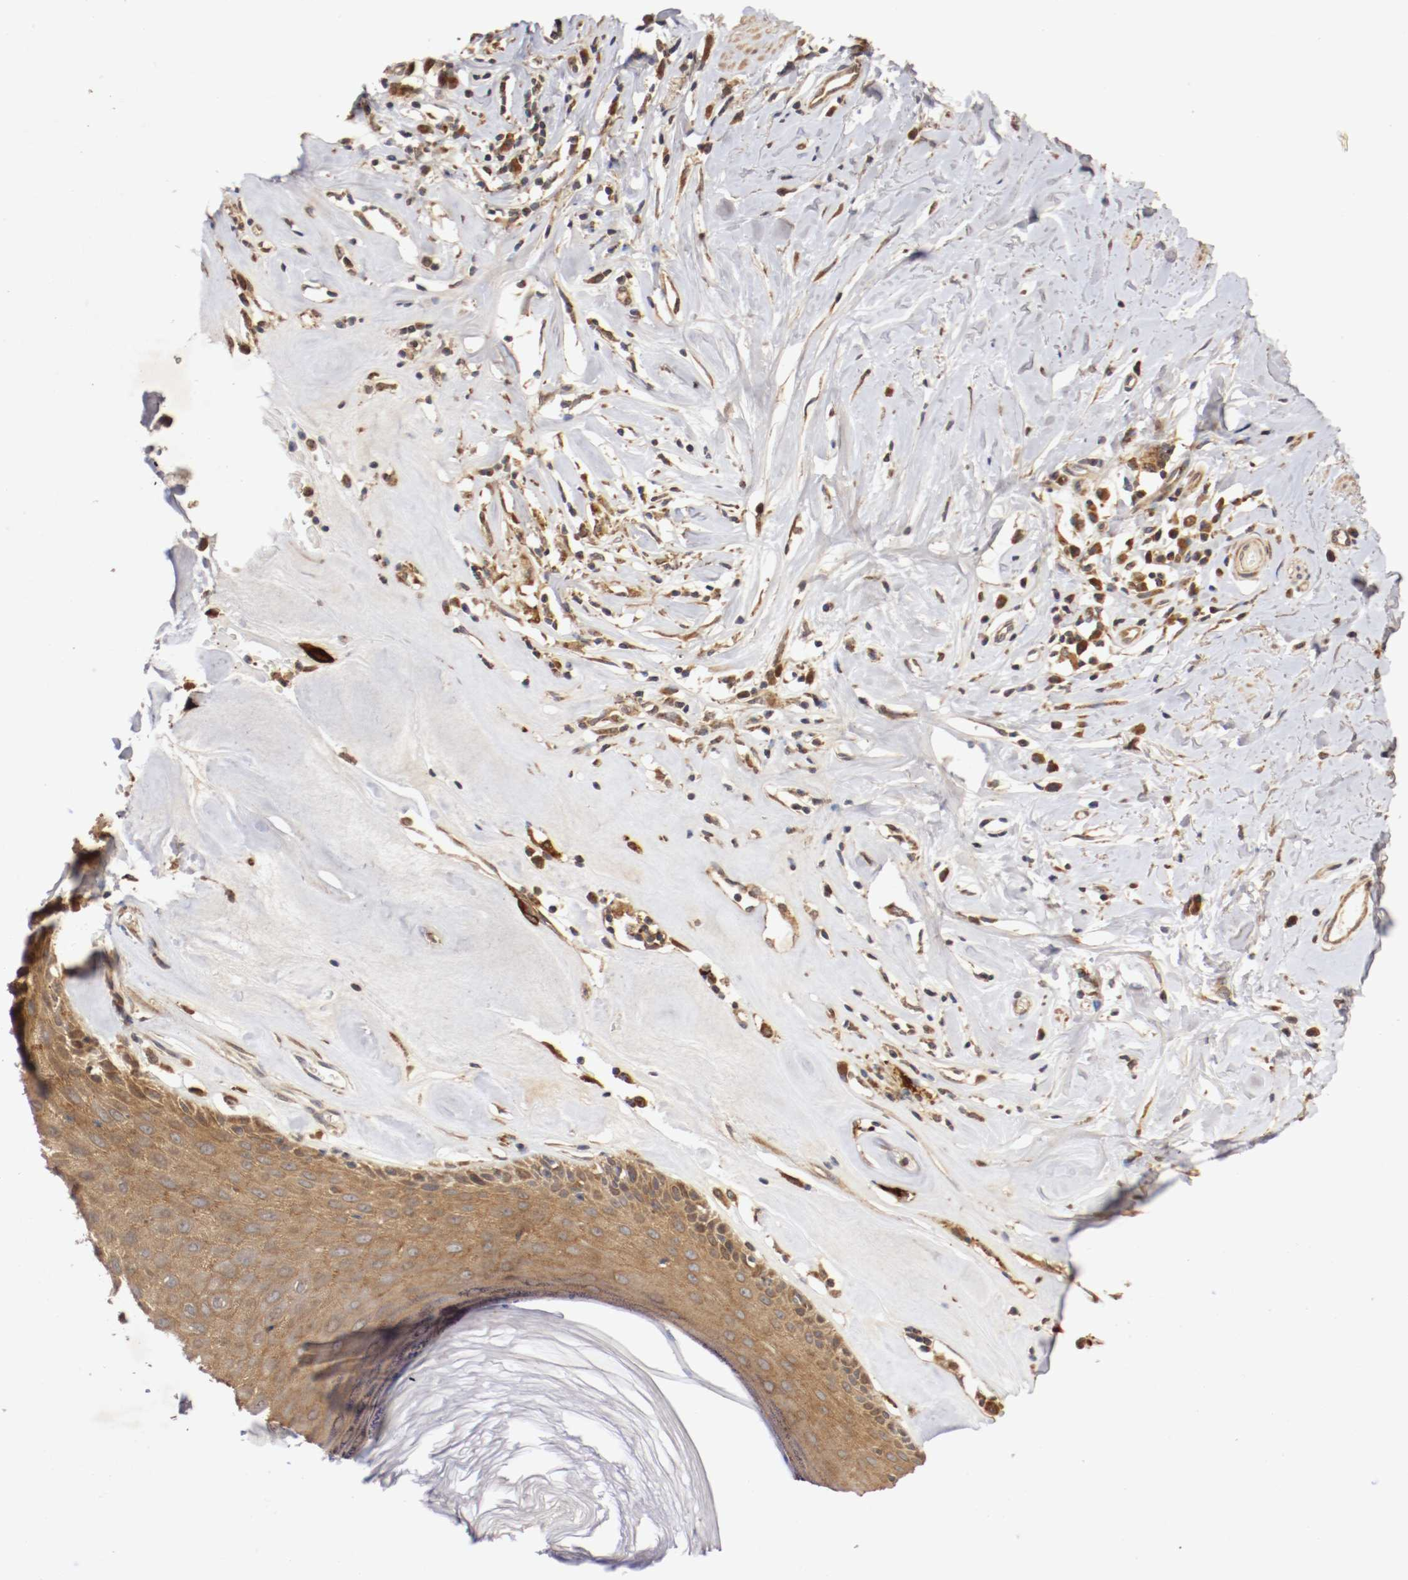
{"staining": {"intensity": "strong", "quantity": ">75%", "location": "cytoplasmic/membranous"}, "tissue": "skin", "cell_type": "Epidermal cells", "image_type": "normal", "snomed": [{"axis": "morphology", "description": "Normal tissue, NOS"}, {"axis": "morphology", "description": "Inflammation, NOS"}, {"axis": "topography", "description": "Vulva"}], "caption": "The histopathology image displays a brown stain indicating the presence of a protein in the cytoplasmic/membranous of epidermal cells in skin.", "gene": "VEZT", "patient": {"sex": "female", "age": 84}}